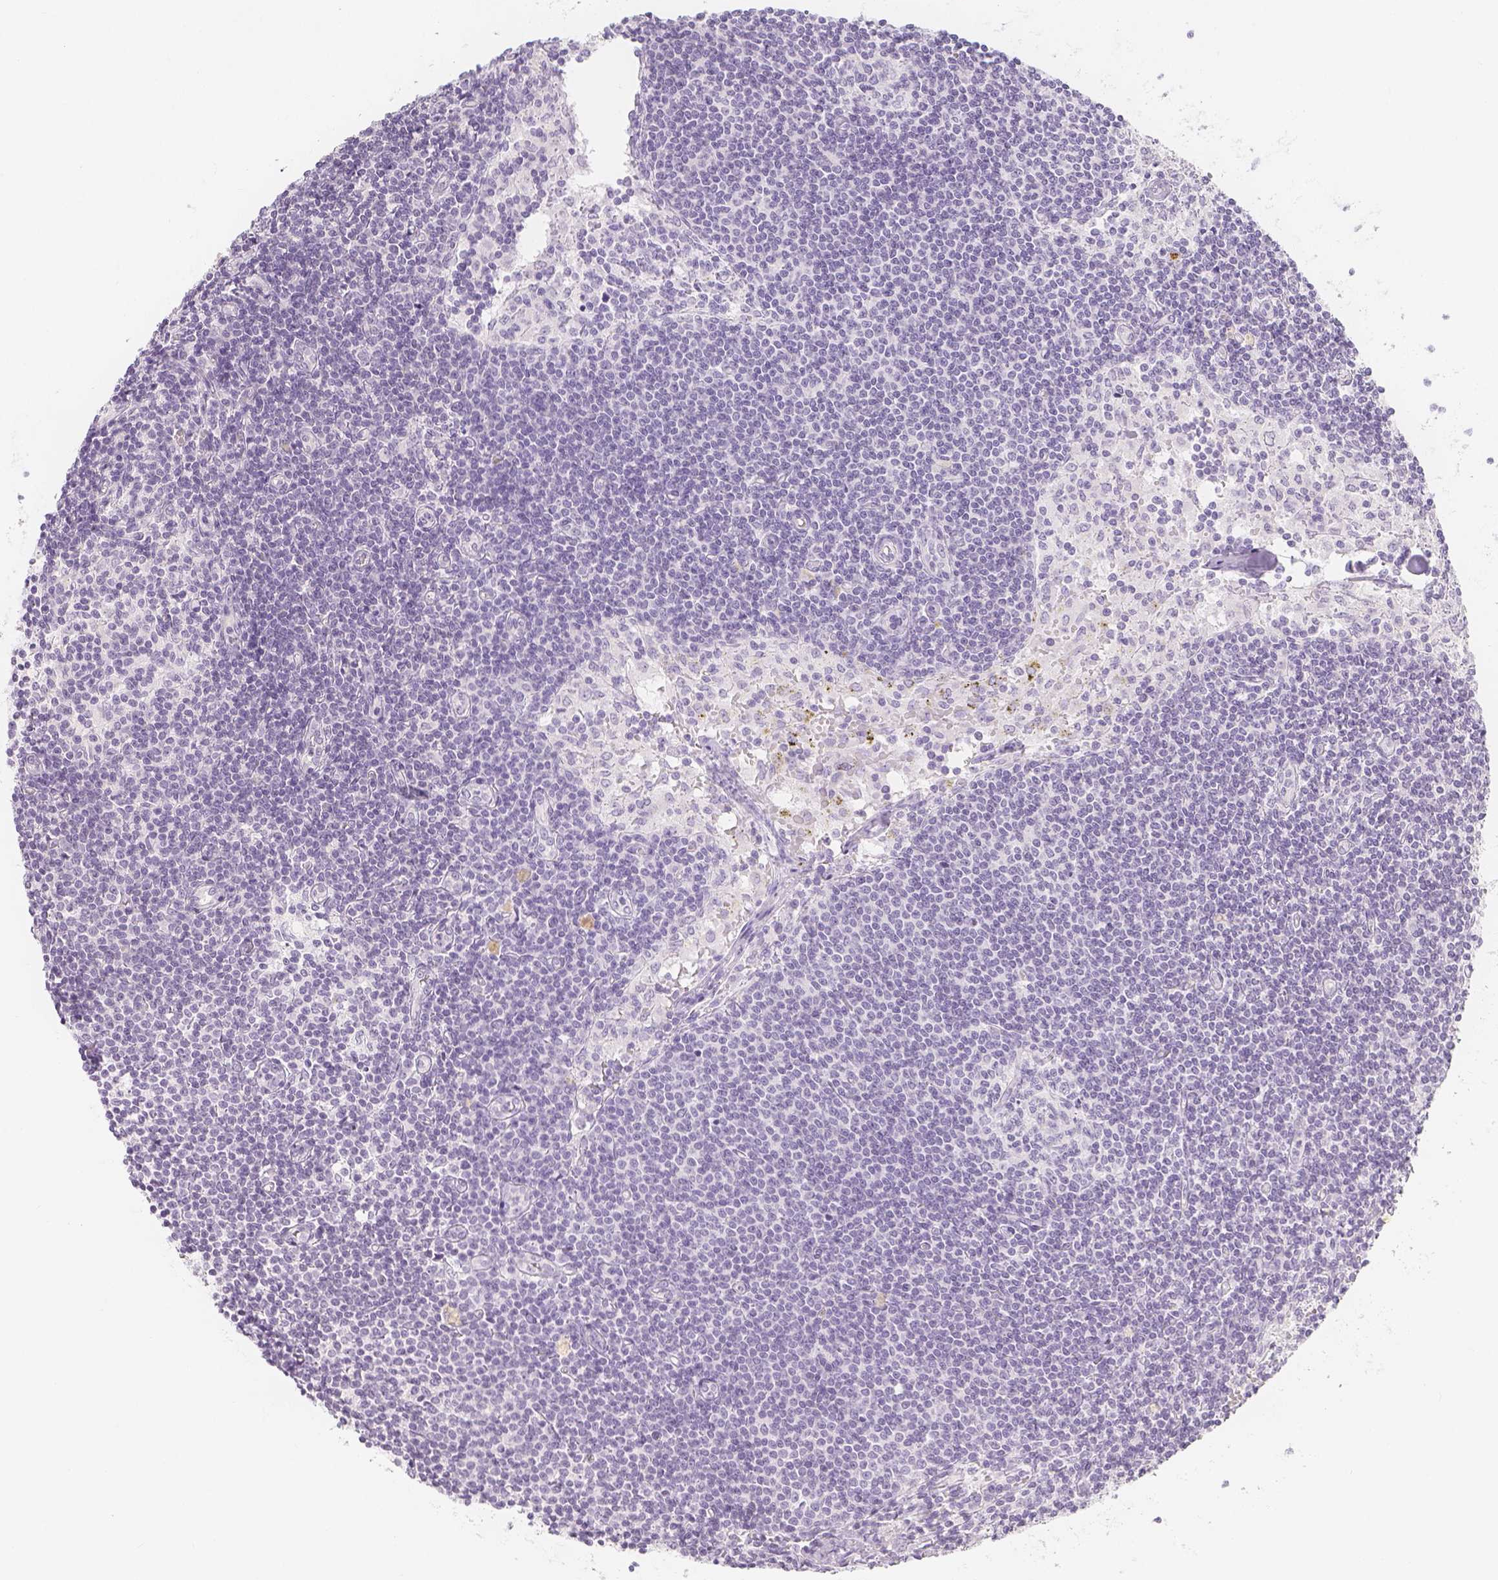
{"staining": {"intensity": "negative", "quantity": "none", "location": "none"}, "tissue": "lymph node", "cell_type": "Germinal center cells", "image_type": "normal", "snomed": [{"axis": "morphology", "description": "Normal tissue, NOS"}, {"axis": "topography", "description": "Lymph node"}], "caption": "The photomicrograph exhibits no significant positivity in germinal center cells of lymph node.", "gene": "SLC18A1", "patient": {"sex": "female", "age": 69}}